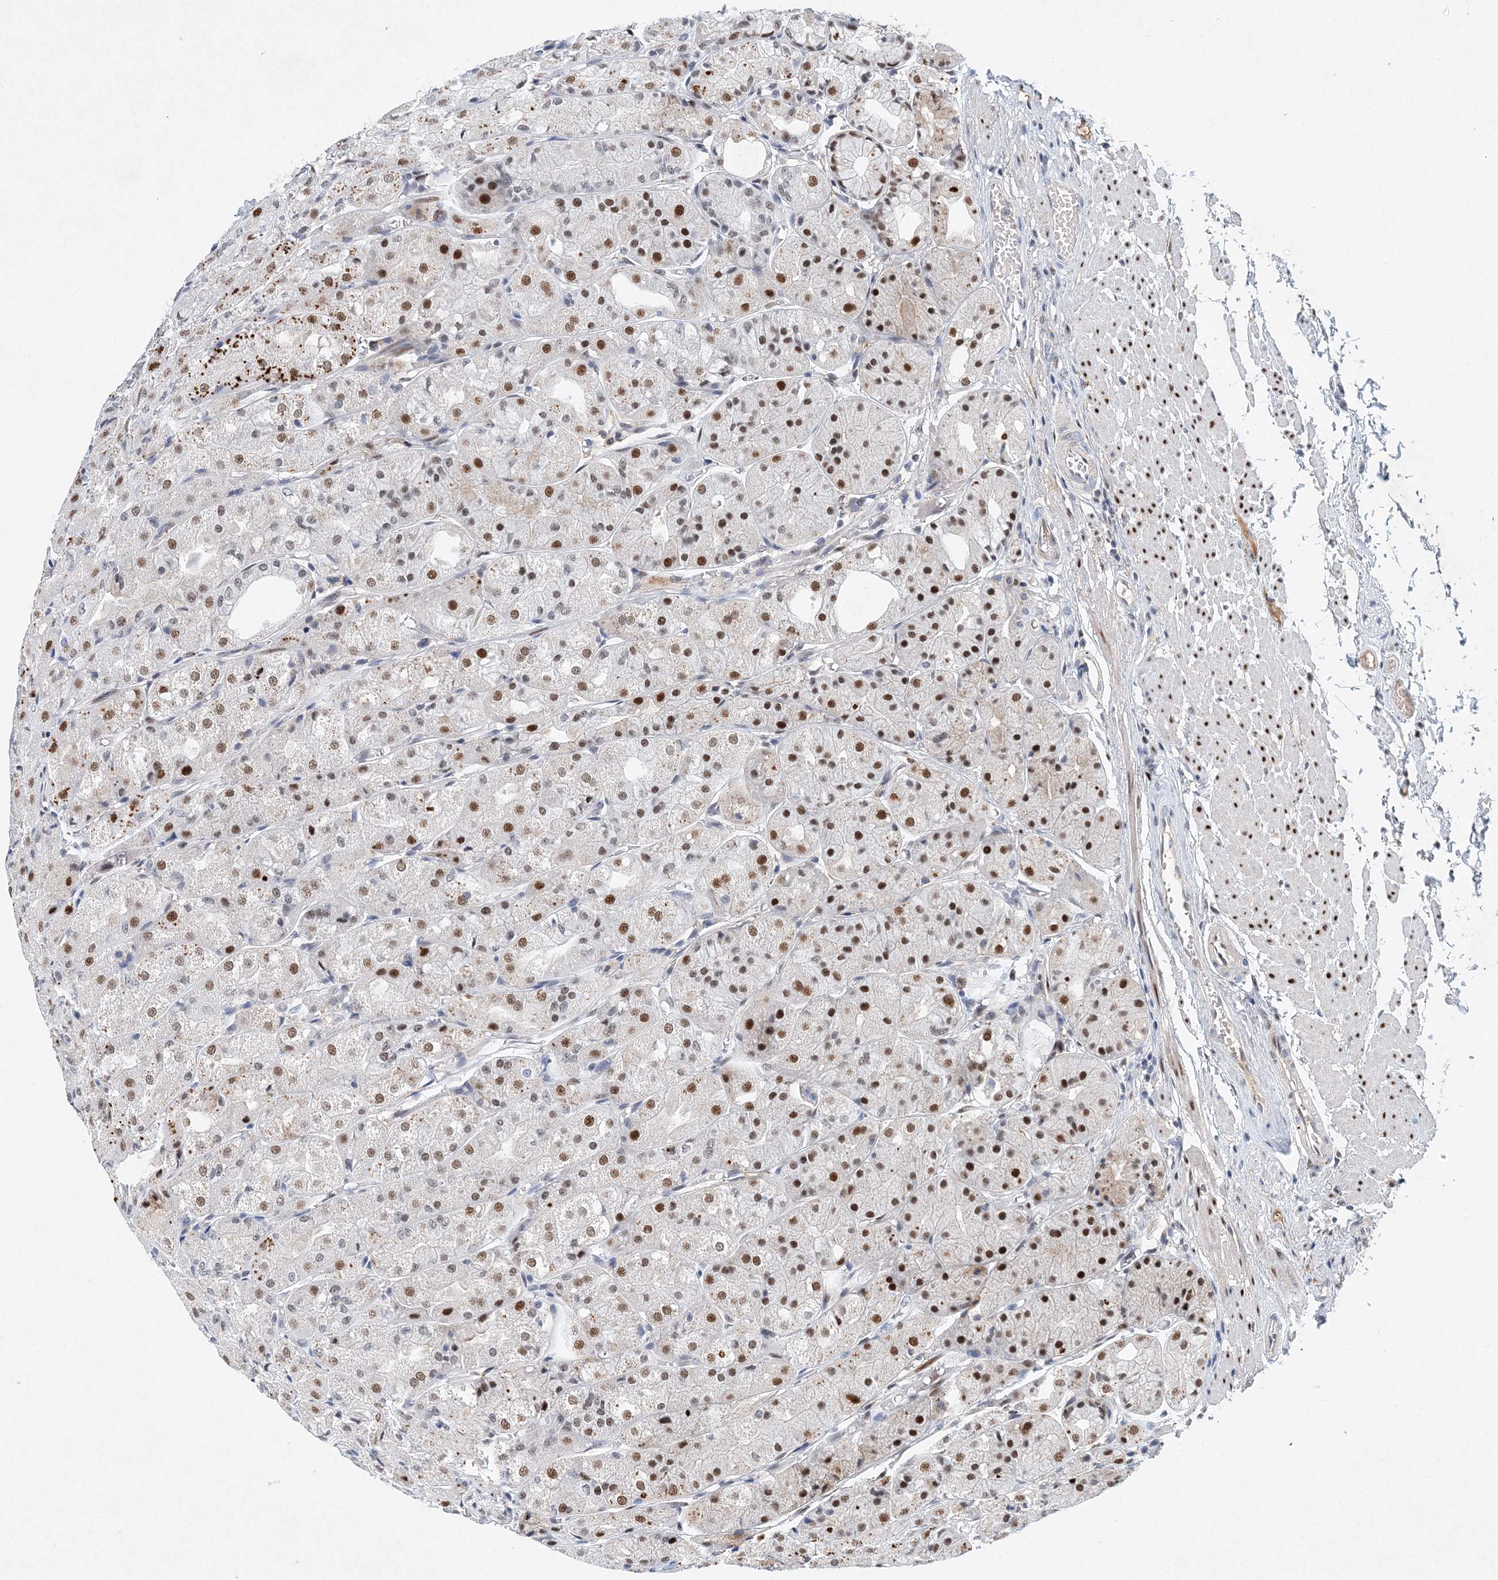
{"staining": {"intensity": "moderate", "quantity": ">75%", "location": "nuclear"}, "tissue": "stomach", "cell_type": "Glandular cells", "image_type": "normal", "snomed": [{"axis": "morphology", "description": "Normal tissue, NOS"}, {"axis": "topography", "description": "Stomach, upper"}], "caption": "Immunohistochemistry (IHC) micrograph of benign stomach stained for a protein (brown), which exhibits medium levels of moderate nuclear staining in approximately >75% of glandular cells.", "gene": "KPNA4", "patient": {"sex": "male", "age": 72}}